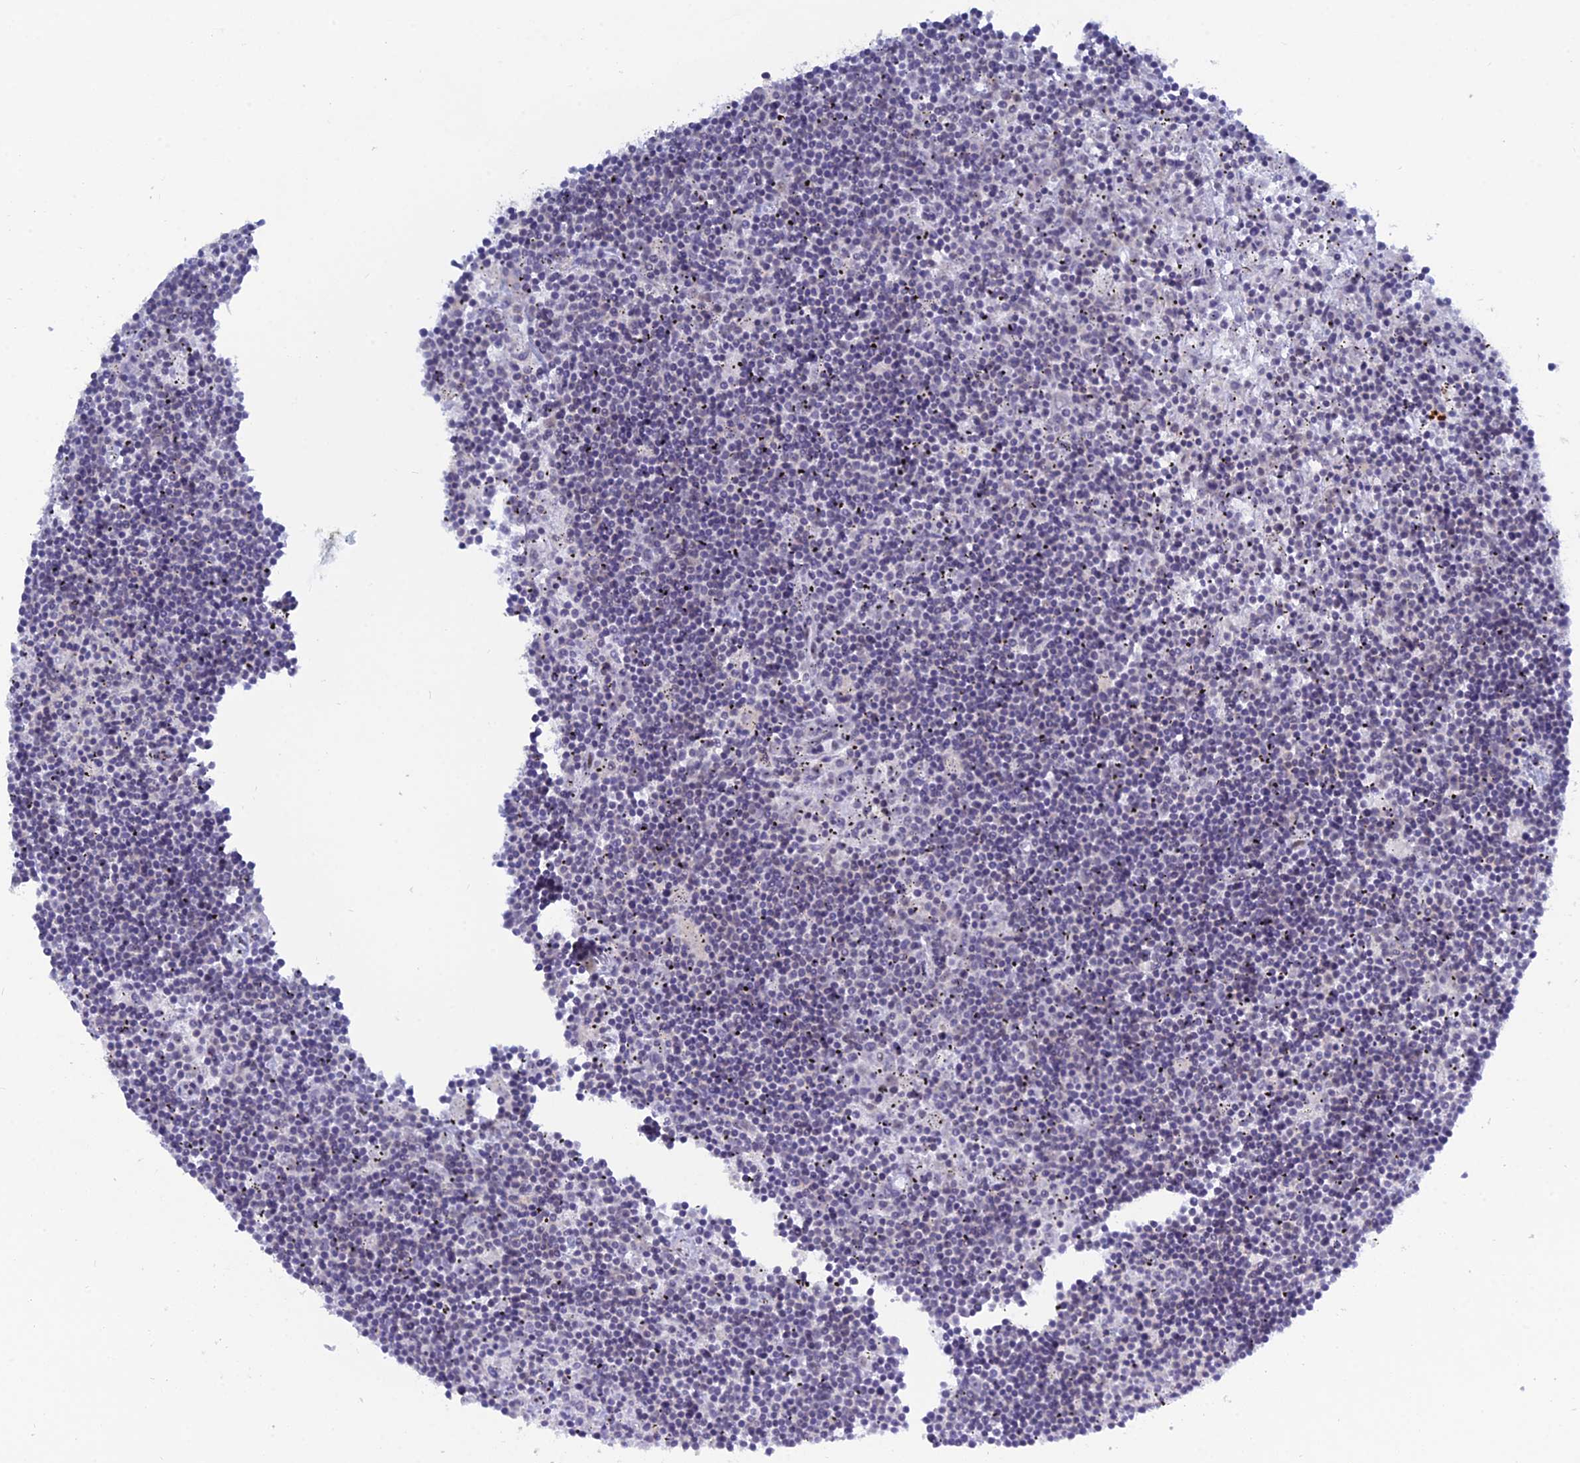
{"staining": {"intensity": "negative", "quantity": "none", "location": "none"}, "tissue": "lymphoma", "cell_type": "Tumor cells", "image_type": "cancer", "snomed": [{"axis": "morphology", "description": "Malignant lymphoma, non-Hodgkin's type, Low grade"}, {"axis": "topography", "description": "Spleen"}], "caption": "There is no significant positivity in tumor cells of lymphoma.", "gene": "NOL4L", "patient": {"sex": "male", "age": 76}}